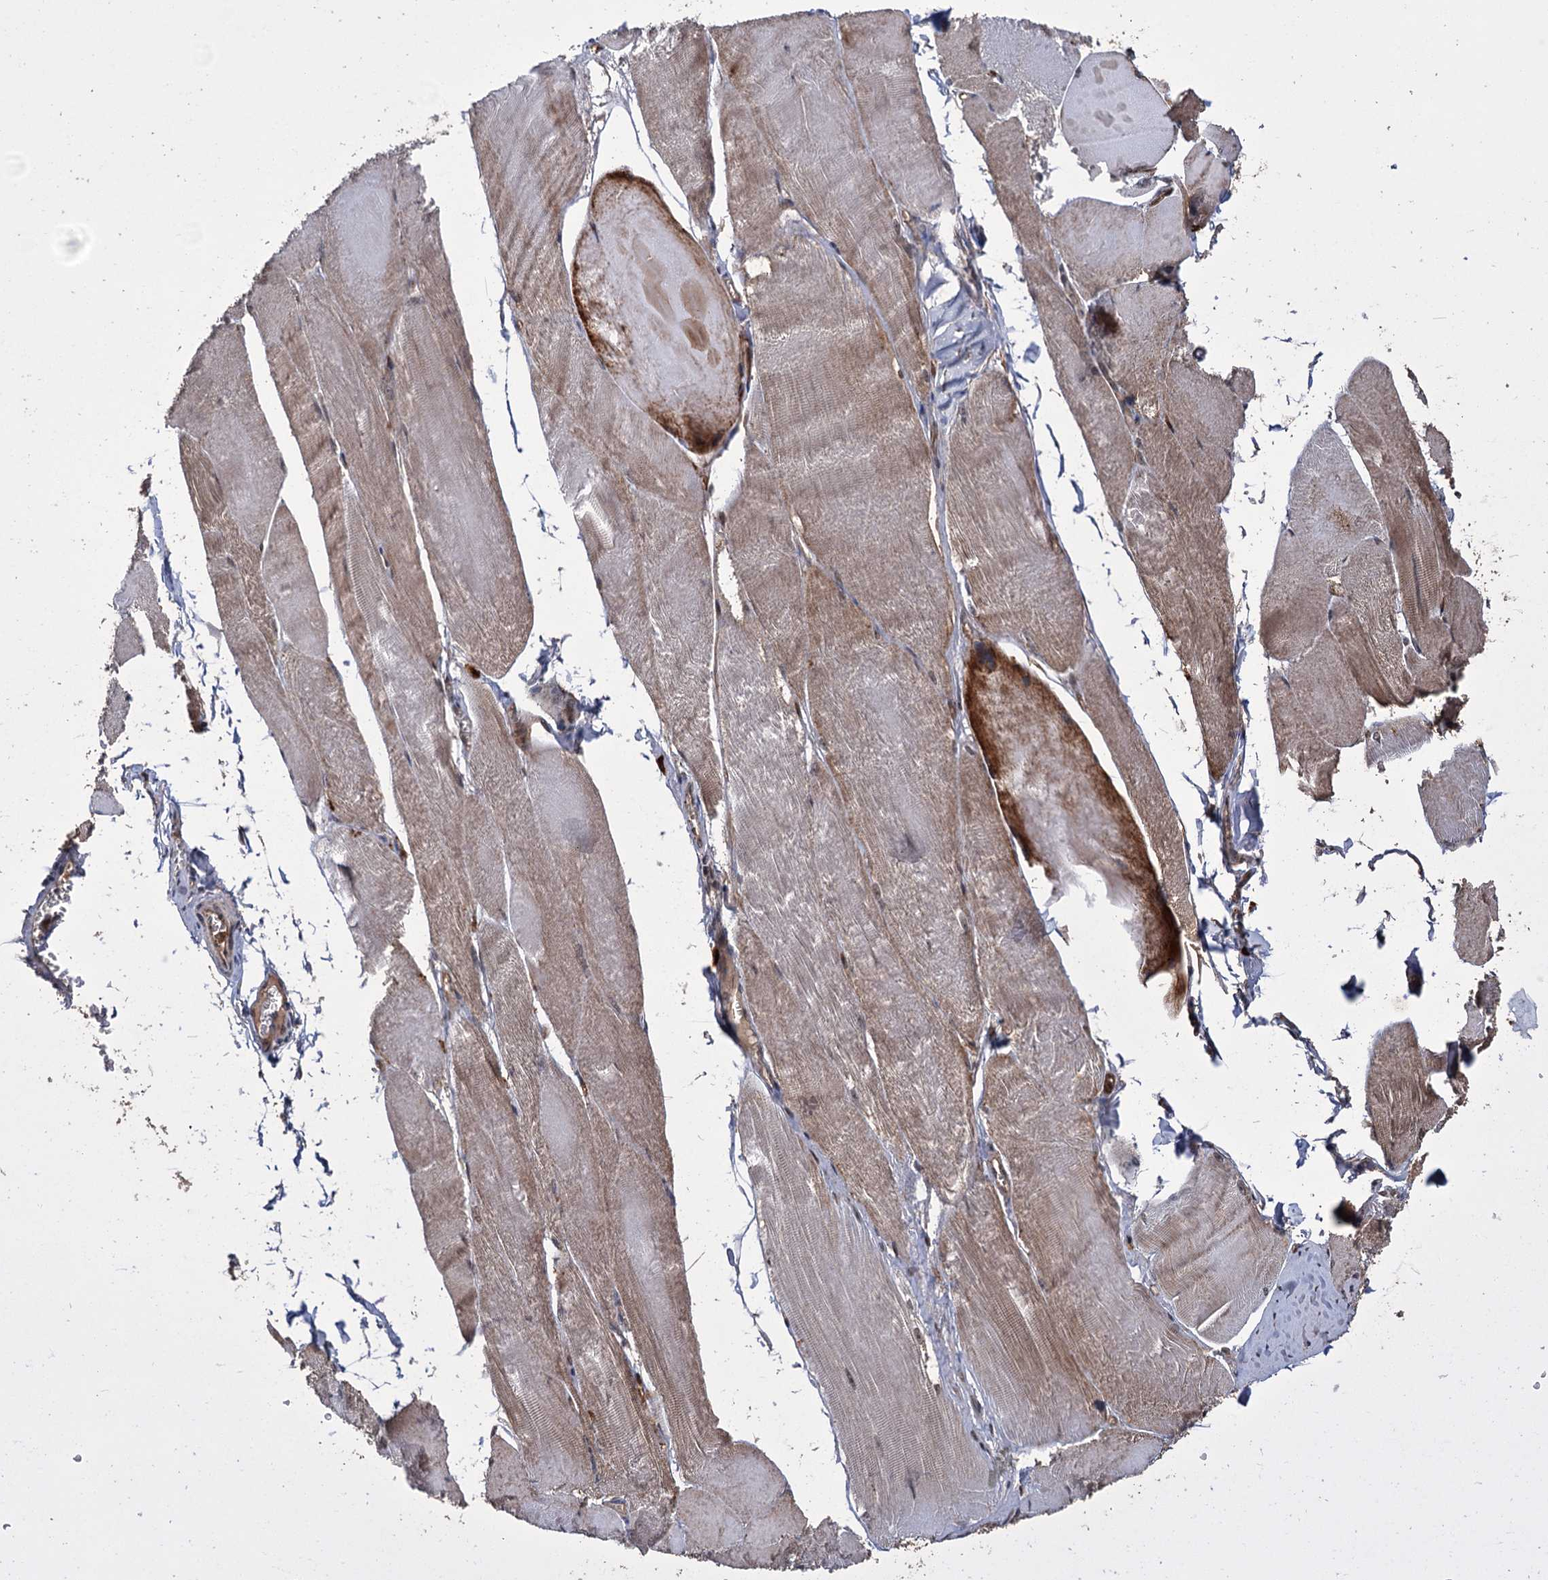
{"staining": {"intensity": "moderate", "quantity": "25%-75%", "location": "cytoplasmic/membranous"}, "tissue": "skeletal muscle", "cell_type": "Myocytes", "image_type": "normal", "snomed": [{"axis": "morphology", "description": "Normal tissue, NOS"}, {"axis": "morphology", "description": "Basal cell carcinoma"}, {"axis": "topography", "description": "Skeletal muscle"}], "caption": "Human skeletal muscle stained with a brown dye shows moderate cytoplasmic/membranous positive positivity in approximately 25%-75% of myocytes.", "gene": "KANSL2", "patient": {"sex": "female", "age": 64}}